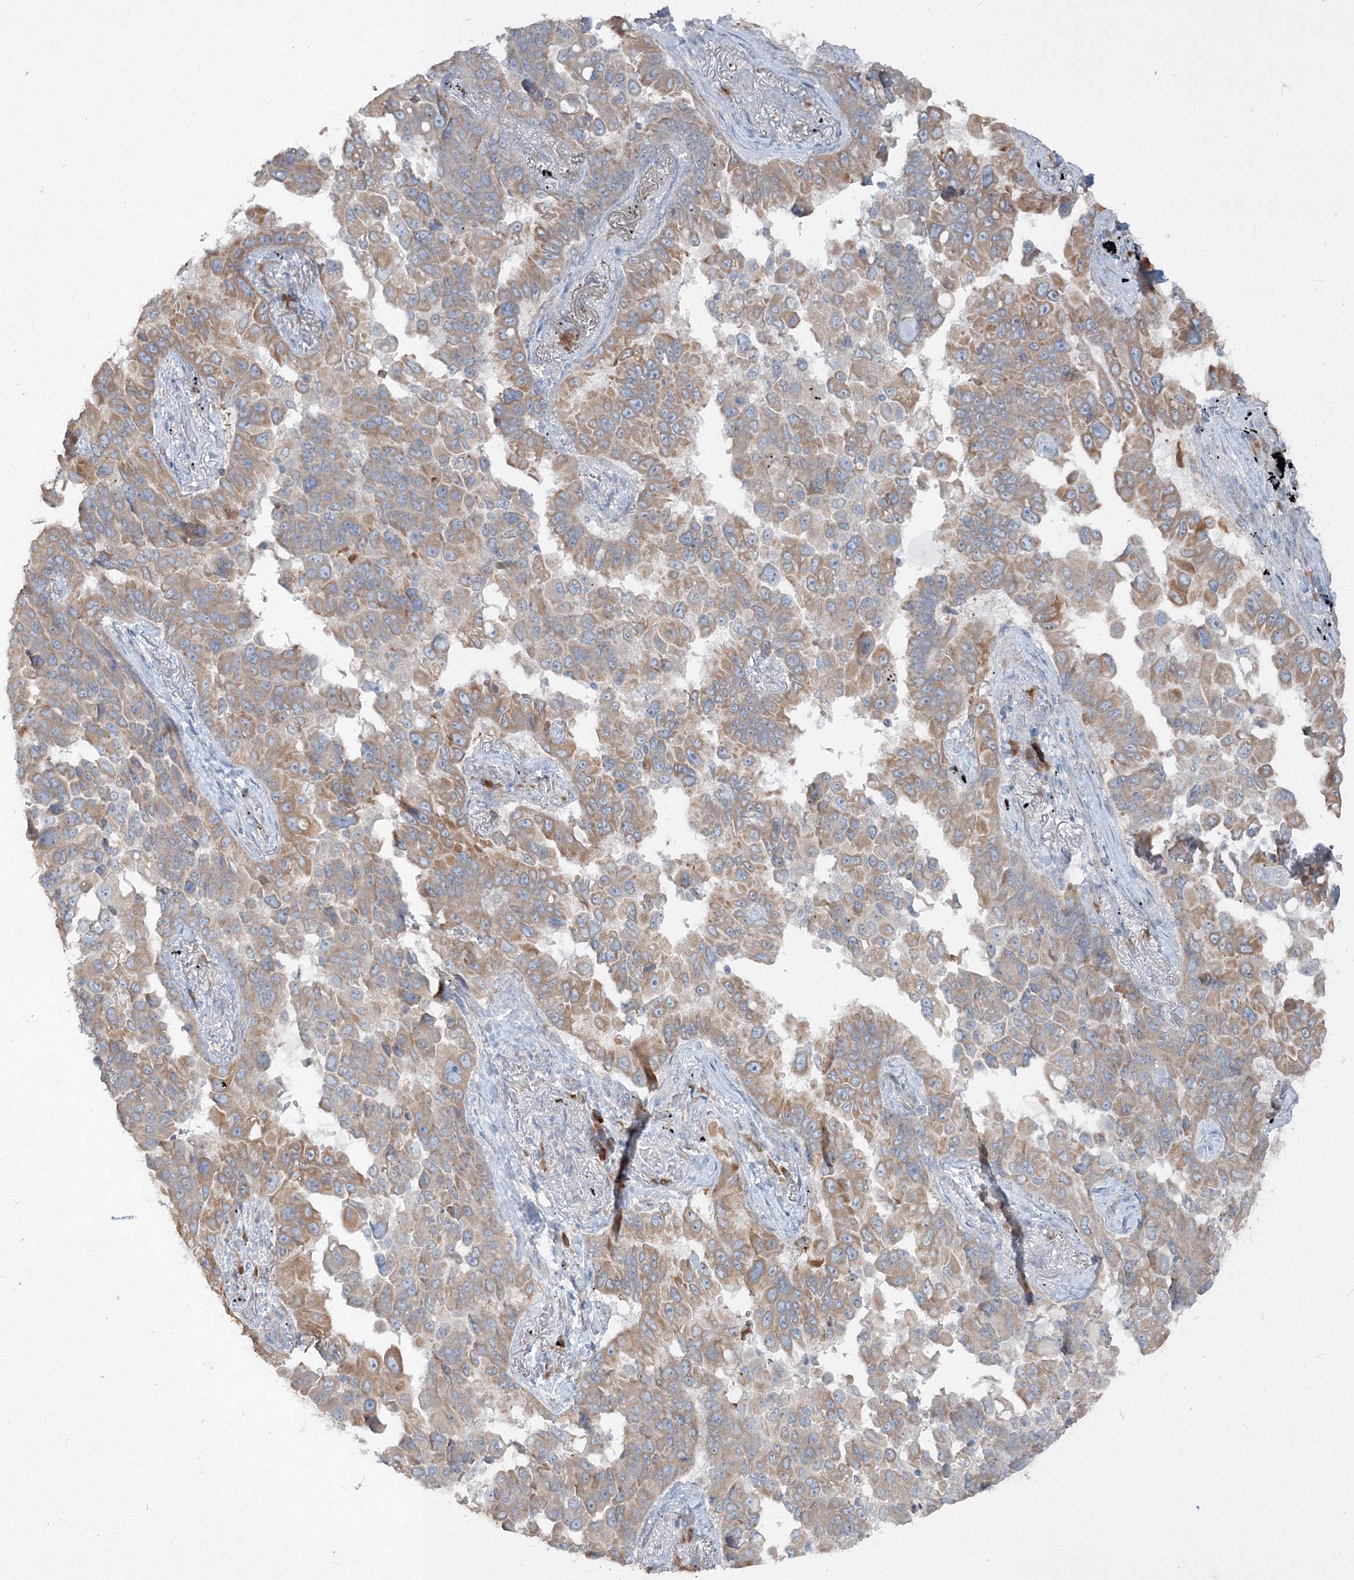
{"staining": {"intensity": "moderate", "quantity": ">75%", "location": "cytoplasmic/membranous"}, "tissue": "lung cancer", "cell_type": "Tumor cells", "image_type": "cancer", "snomed": [{"axis": "morphology", "description": "Adenocarcinoma, NOS"}, {"axis": "topography", "description": "Lung"}], "caption": "Moderate cytoplasmic/membranous staining for a protein is identified in approximately >75% of tumor cells of lung adenocarcinoma using immunohistochemistry.", "gene": "IFNAR1", "patient": {"sex": "female", "age": 67}}